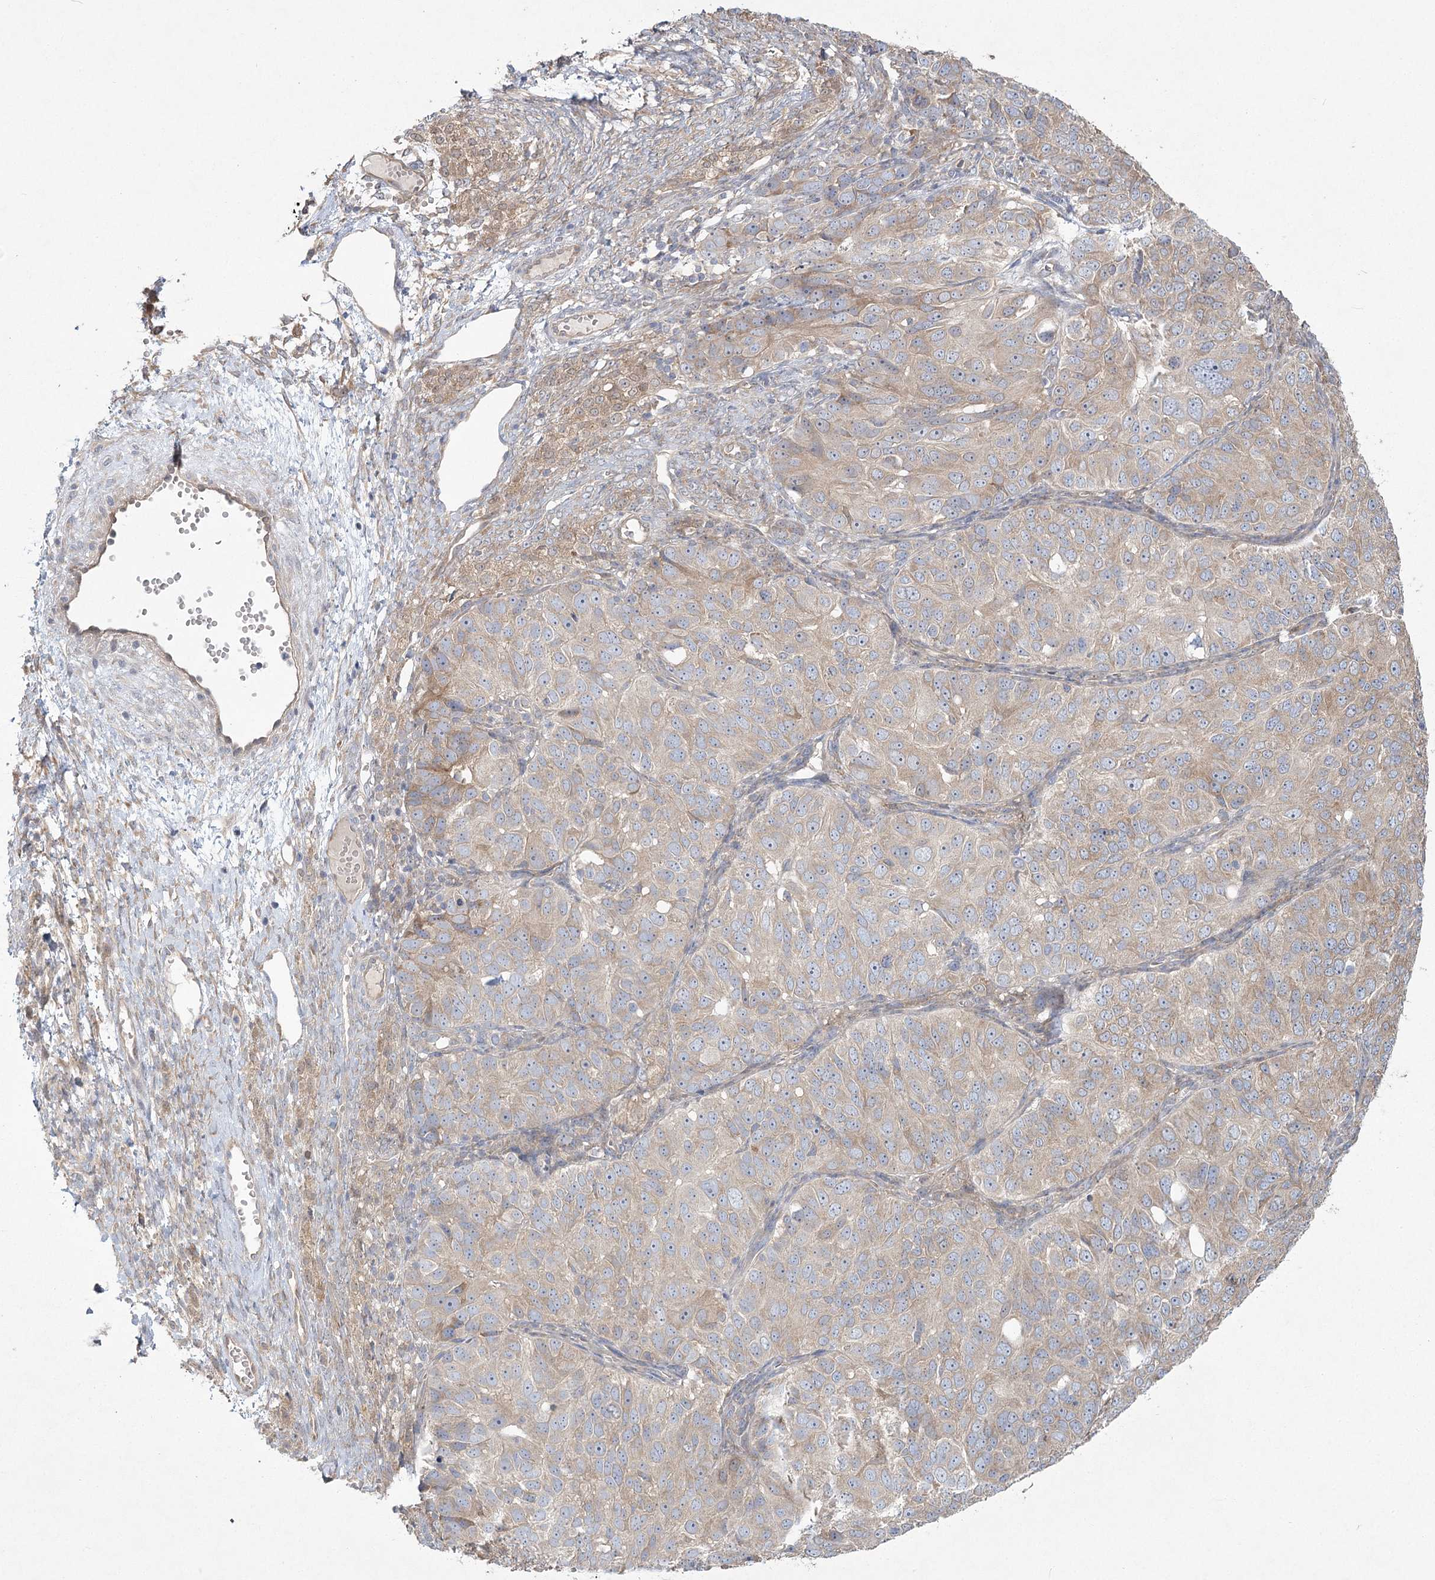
{"staining": {"intensity": "weak", "quantity": ">75%", "location": "cytoplasmic/membranous"}, "tissue": "ovarian cancer", "cell_type": "Tumor cells", "image_type": "cancer", "snomed": [{"axis": "morphology", "description": "Carcinoma, endometroid"}, {"axis": "topography", "description": "Ovary"}], "caption": "Ovarian cancer stained with a protein marker reveals weak staining in tumor cells.", "gene": "CAMTA1", "patient": {"sex": "female", "age": 51}}